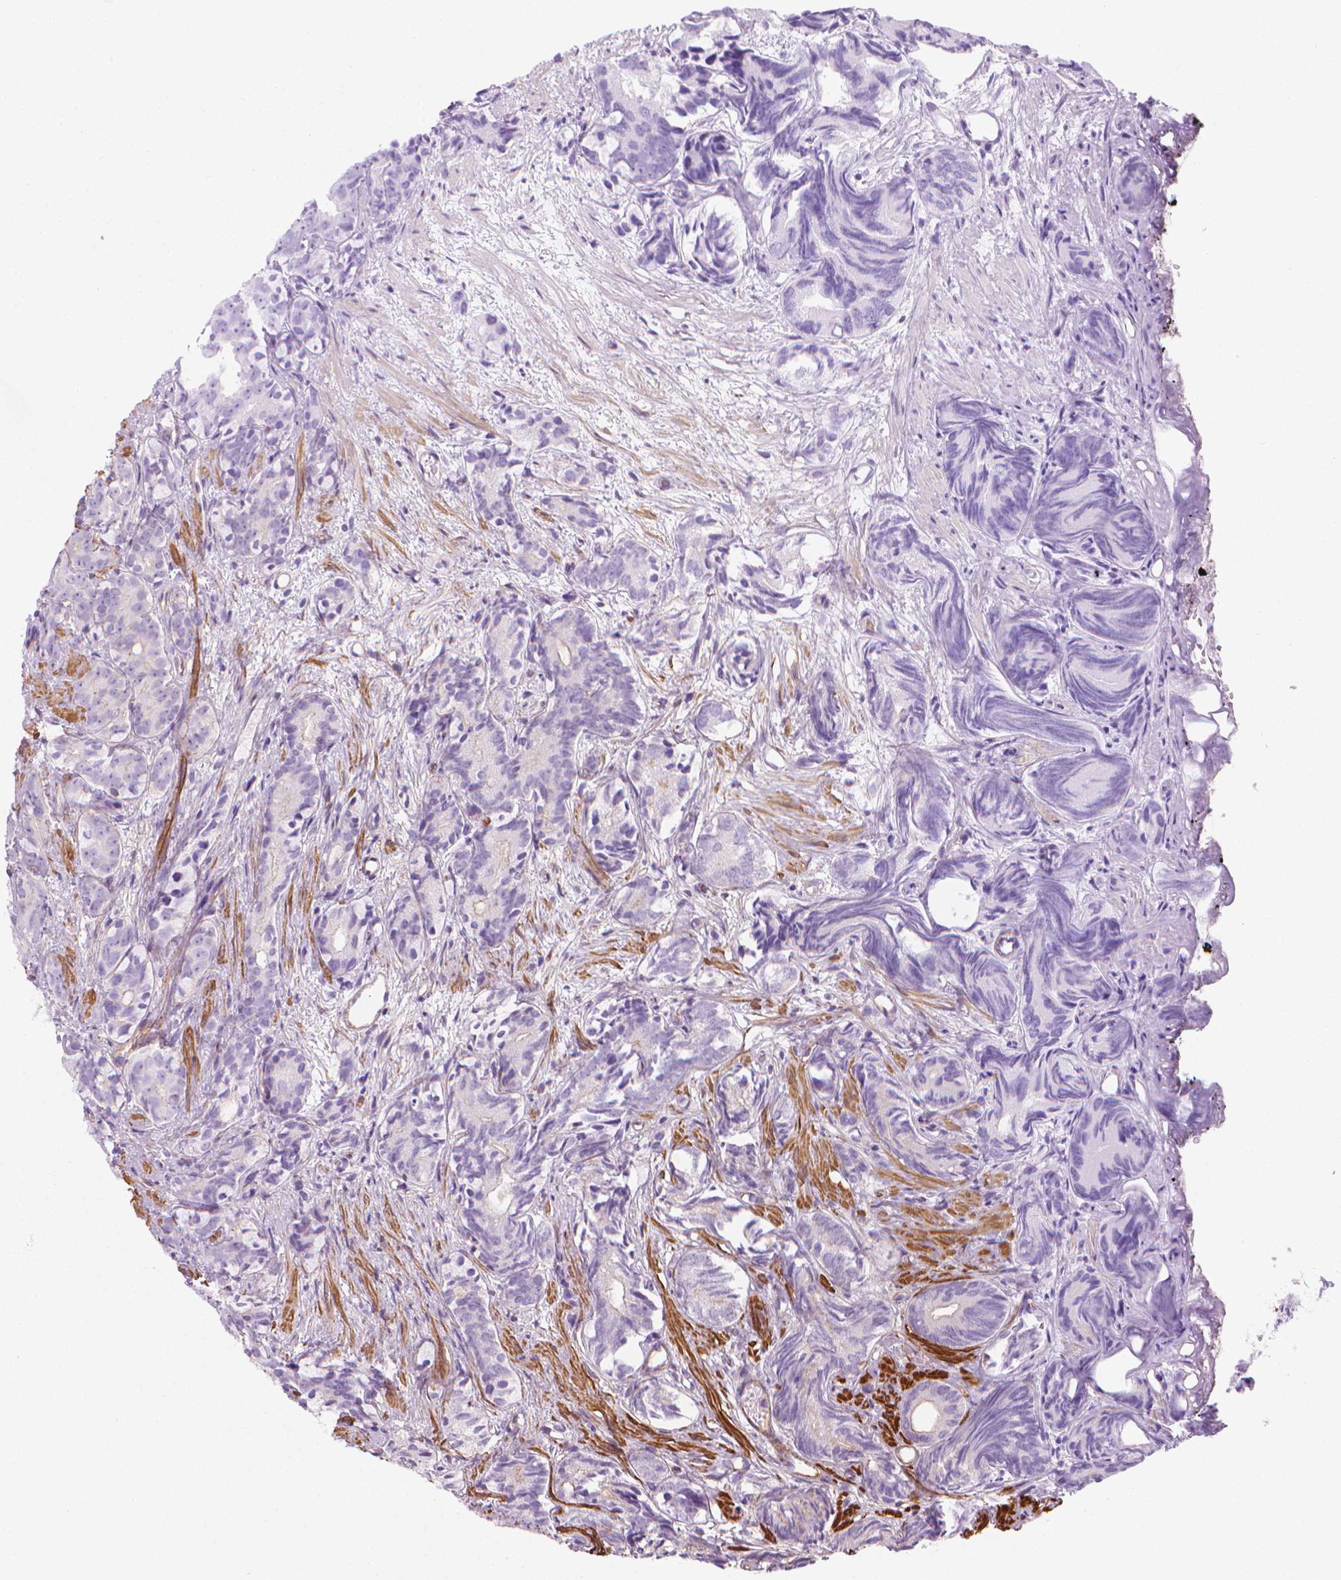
{"staining": {"intensity": "moderate", "quantity": "<25%", "location": "cytoplasmic/membranous"}, "tissue": "prostate cancer", "cell_type": "Tumor cells", "image_type": "cancer", "snomed": [{"axis": "morphology", "description": "Adenocarcinoma, High grade"}, {"axis": "topography", "description": "Prostate"}], "caption": "The histopathology image demonstrates a brown stain indicating the presence of a protein in the cytoplasmic/membranous of tumor cells in high-grade adenocarcinoma (prostate).", "gene": "PATJ", "patient": {"sex": "male", "age": 84}}